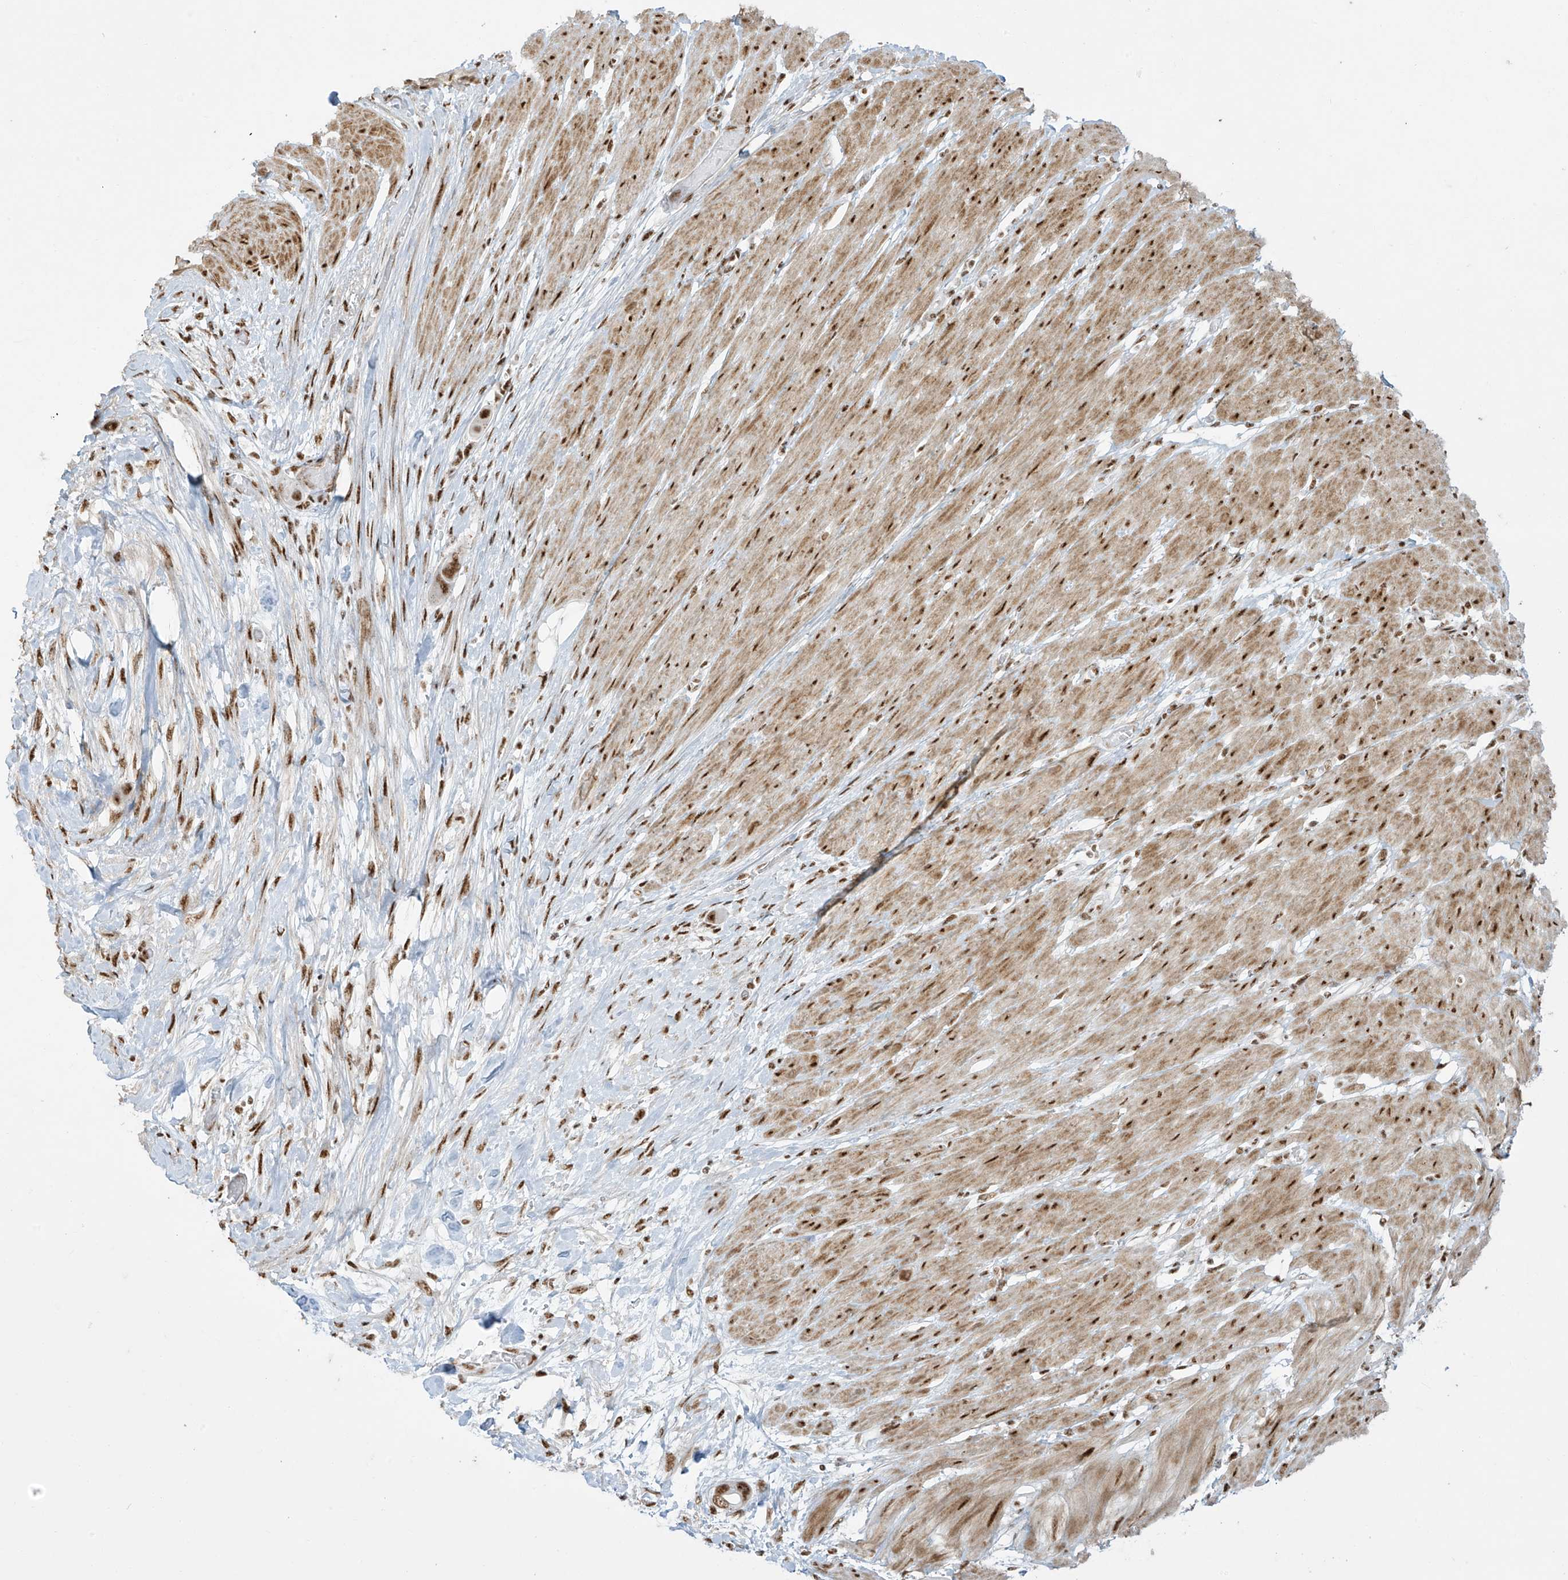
{"staining": {"intensity": "moderate", "quantity": ">75%", "location": "nuclear"}, "tissue": "pancreatic cancer", "cell_type": "Tumor cells", "image_type": "cancer", "snomed": [{"axis": "morphology", "description": "Adenocarcinoma, NOS"}, {"axis": "topography", "description": "Pancreas"}], "caption": "Immunohistochemical staining of adenocarcinoma (pancreatic) displays medium levels of moderate nuclear protein positivity in approximately >75% of tumor cells. The protein is stained brown, and the nuclei are stained in blue (DAB IHC with brightfield microscopy, high magnification).", "gene": "MS4A6A", "patient": {"sex": "male", "age": 68}}